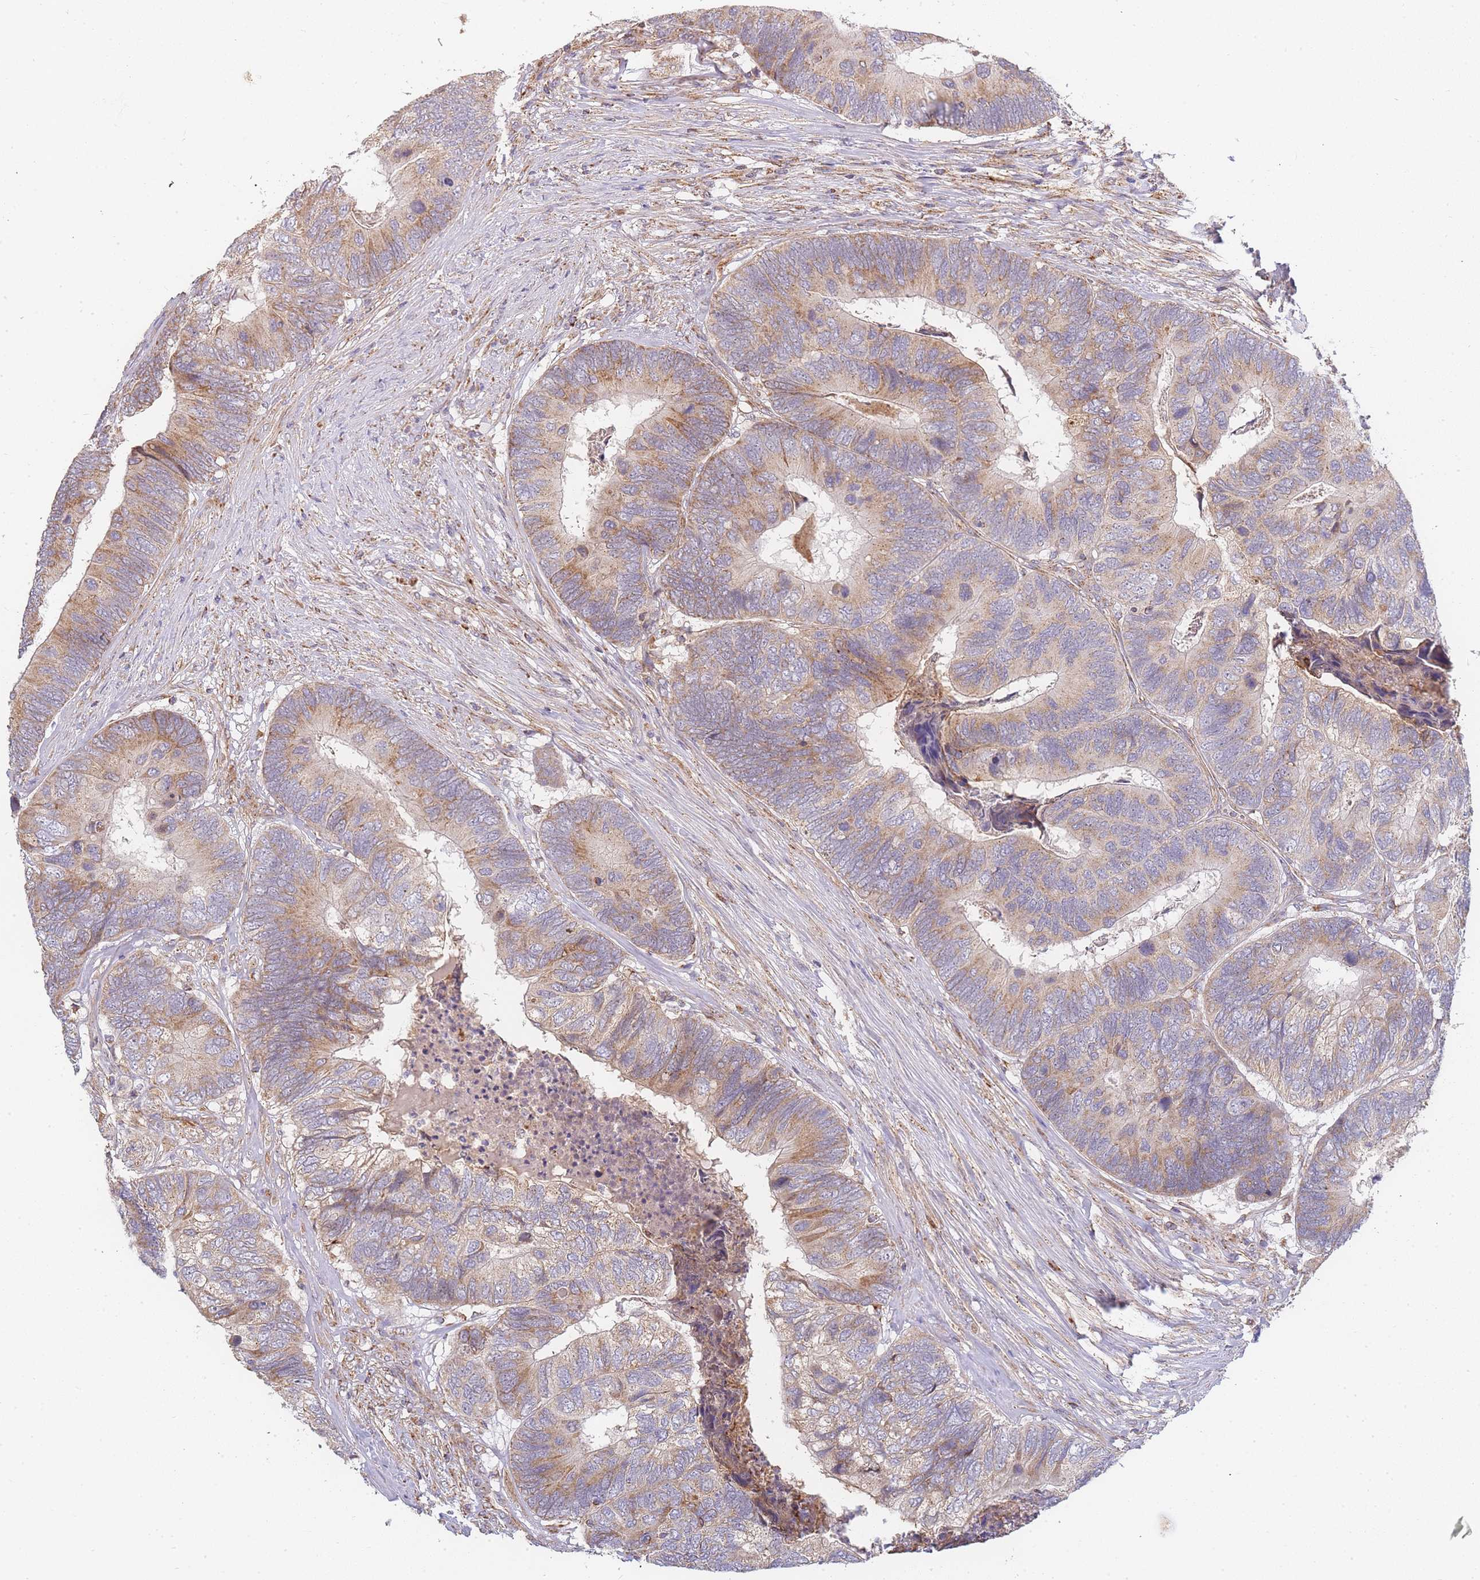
{"staining": {"intensity": "moderate", "quantity": ">75%", "location": "cytoplasmic/membranous"}, "tissue": "colorectal cancer", "cell_type": "Tumor cells", "image_type": "cancer", "snomed": [{"axis": "morphology", "description": "Adenocarcinoma, NOS"}, {"axis": "topography", "description": "Colon"}], "caption": "Immunohistochemical staining of colorectal cancer (adenocarcinoma) exhibits medium levels of moderate cytoplasmic/membranous positivity in about >75% of tumor cells. The protein is stained brown, and the nuclei are stained in blue (DAB IHC with brightfield microscopy, high magnification).", "gene": "ADCY9", "patient": {"sex": "female", "age": 67}}